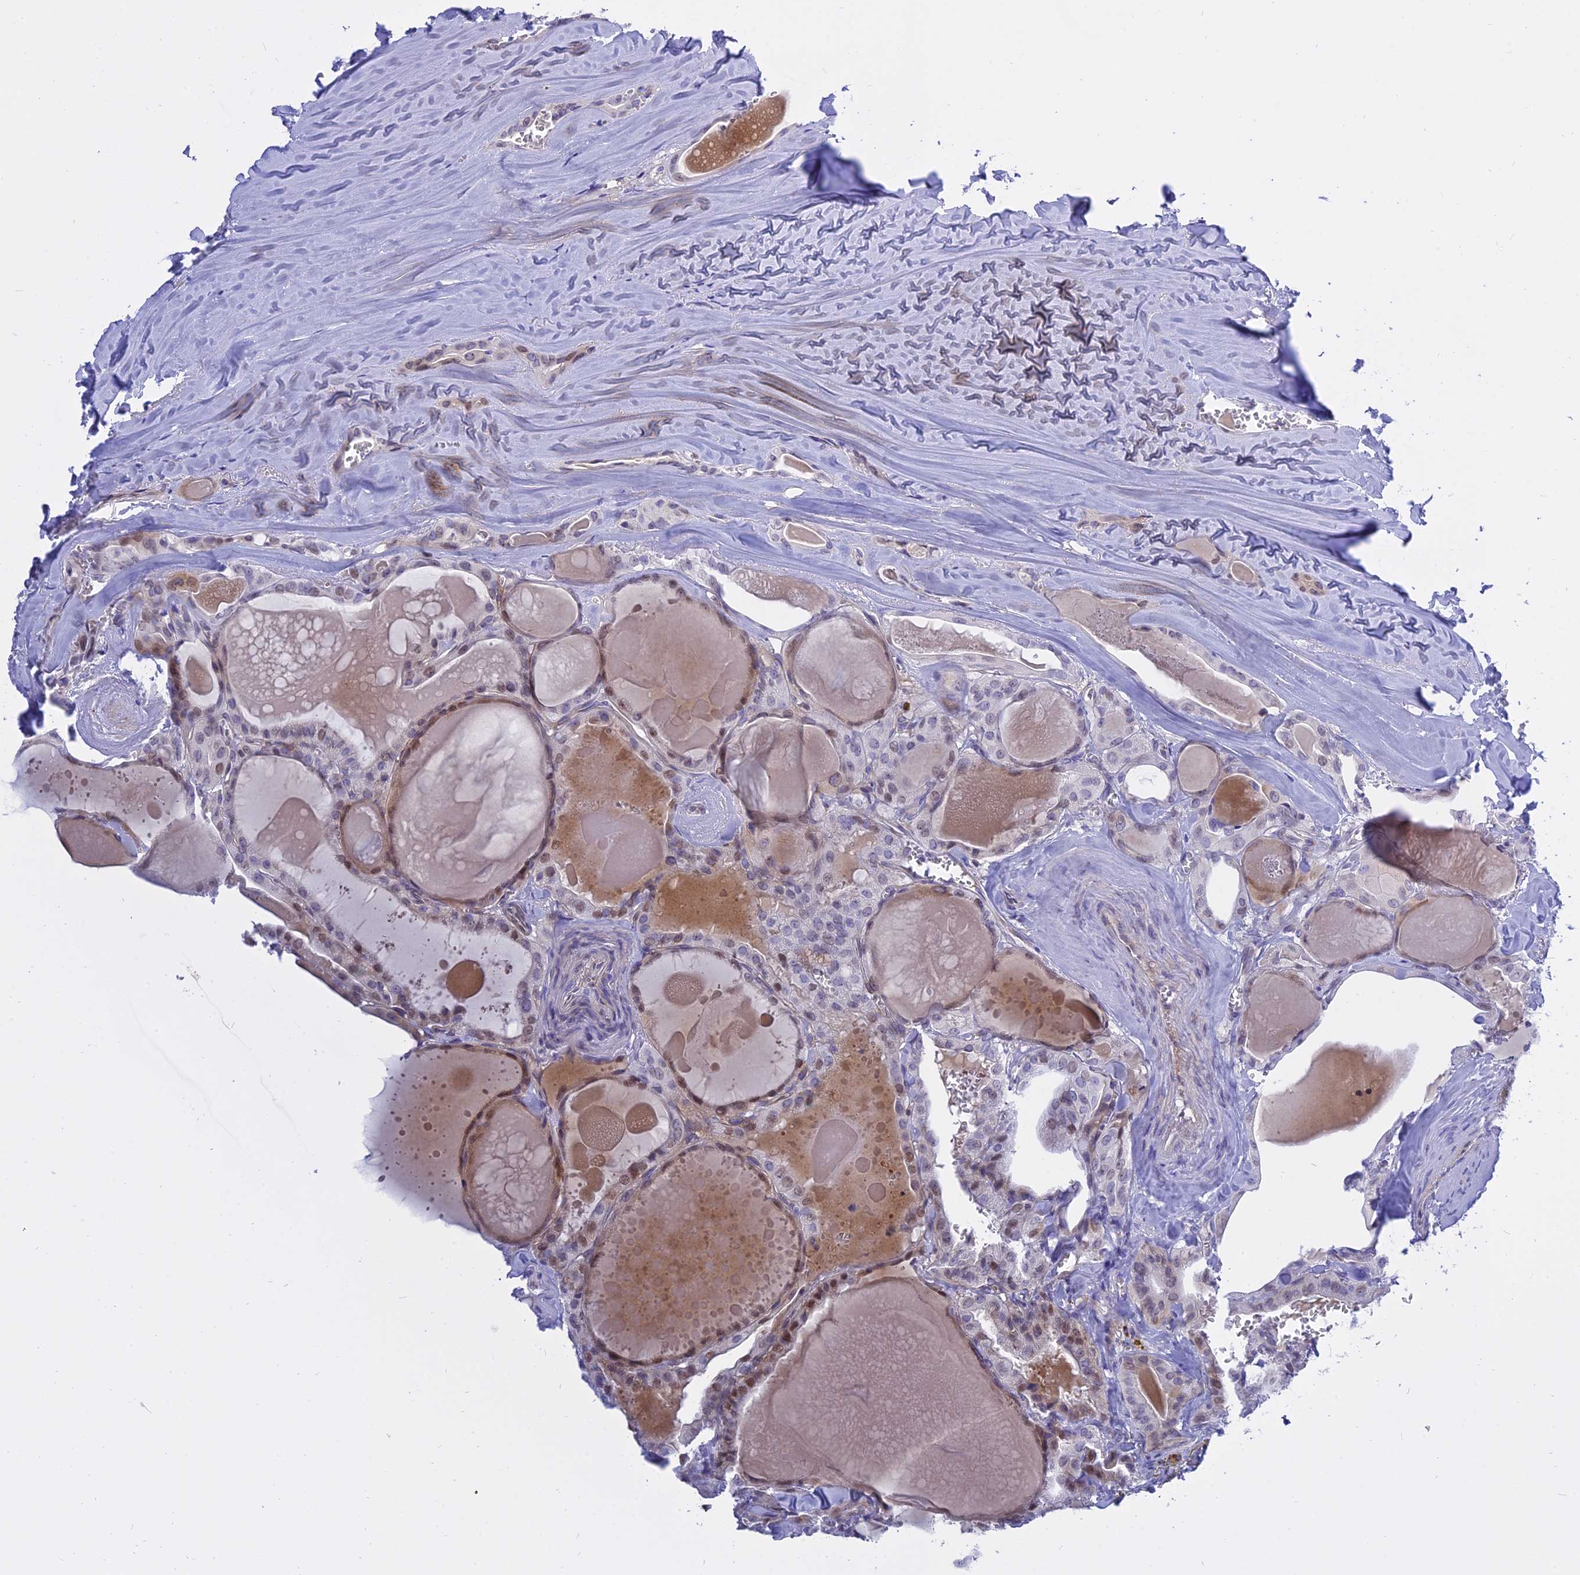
{"staining": {"intensity": "weak", "quantity": "25%-75%", "location": "nuclear"}, "tissue": "thyroid cancer", "cell_type": "Tumor cells", "image_type": "cancer", "snomed": [{"axis": "morphology", "description": "Papillary adenocarcinoma, NOS"}, {"axis": "topography", "description": "Thyroid gland"}], "caption": "Thyroid papillary adenocarcinoma tissue shows weak nuclear expression in approximately 25%-75% of tumor cells, visualized by immunohistochemistry. The protein is stained brown, and the nuclei are stained in blue (DAB IHC with brightfield microscopy, high magnification).", "gene": "MBD3L1", "patient": {"sex": "male", "age": 52}}